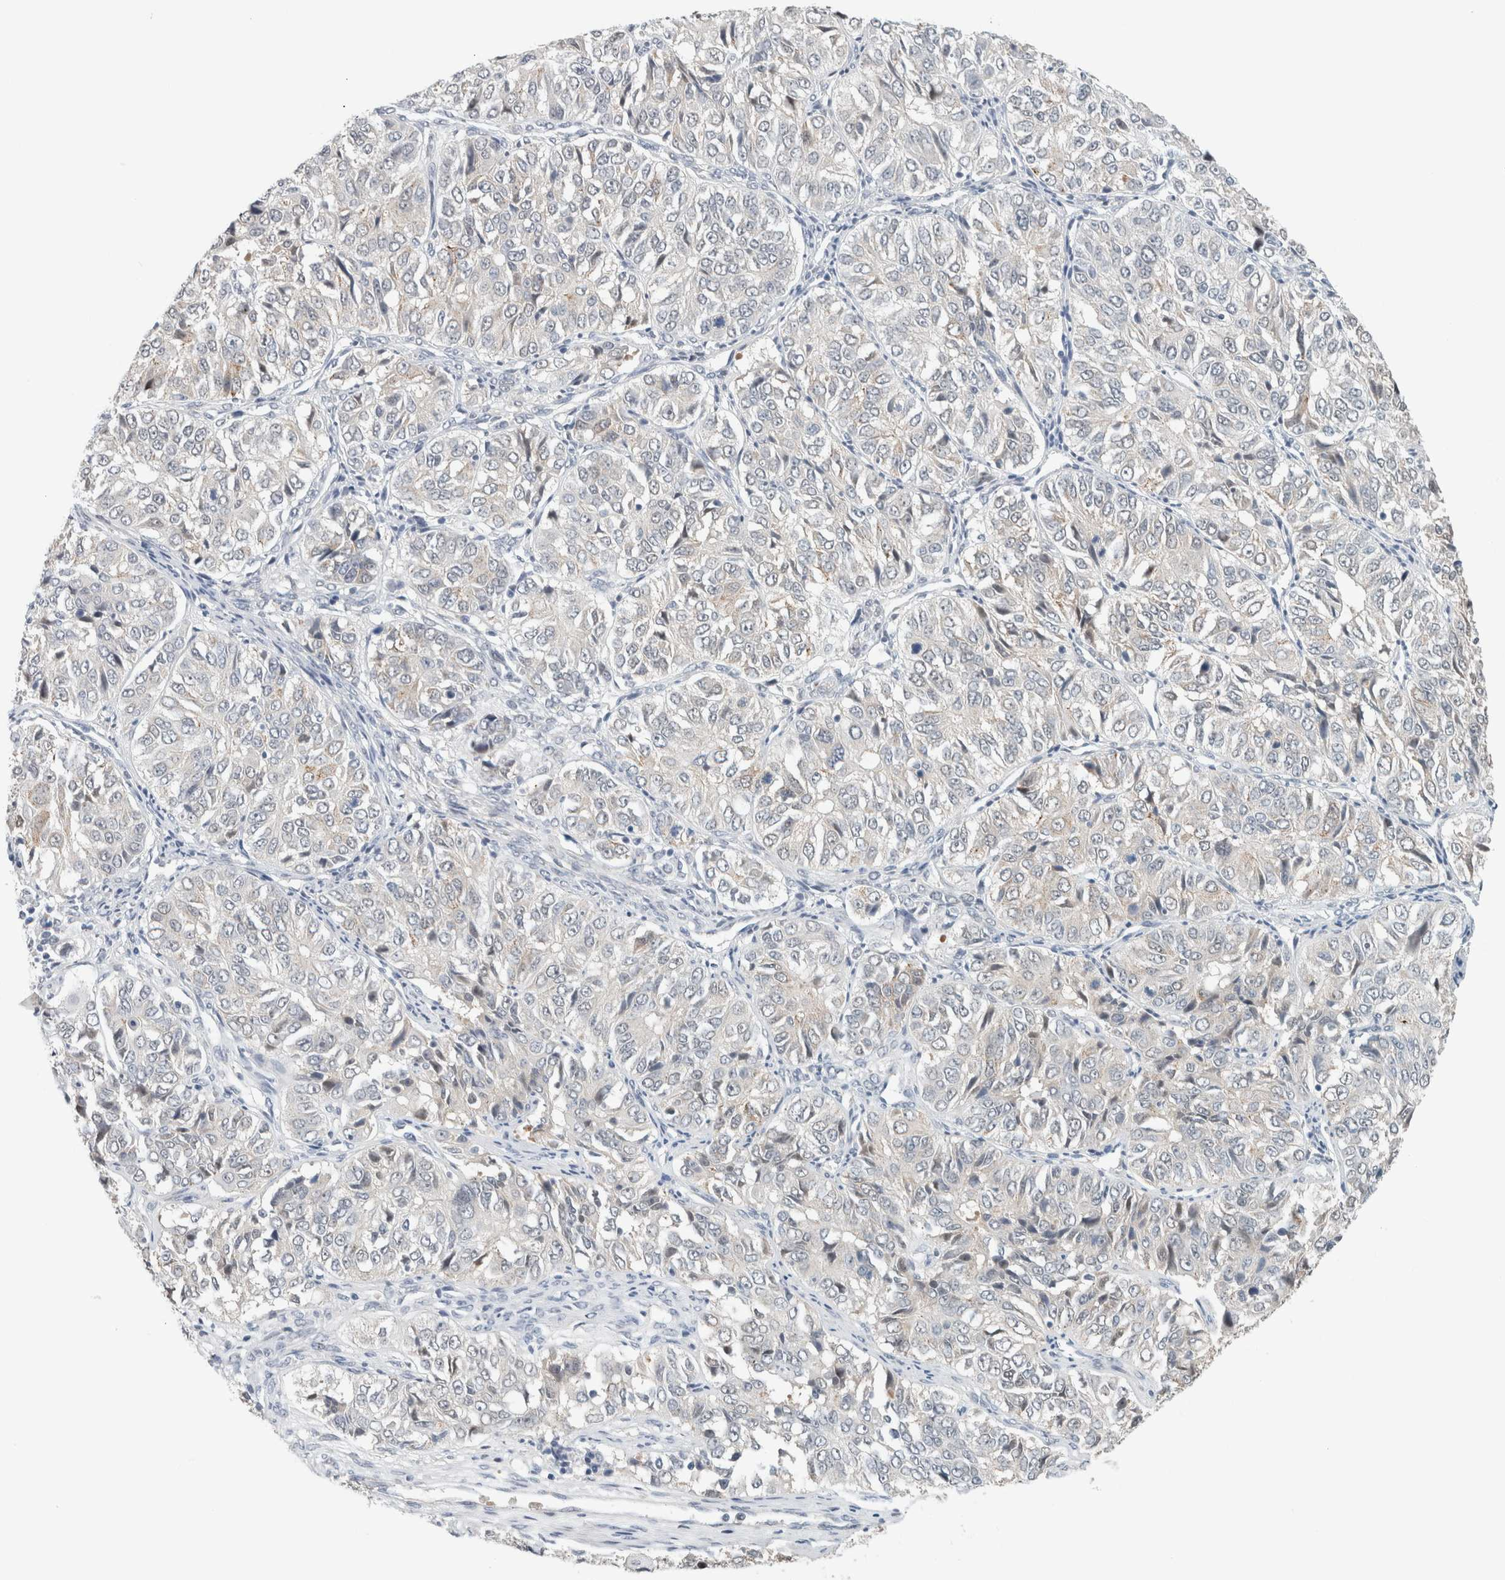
{"staining": {"intensity": "negative", "quantity": "none", "location": "none"}, "tissue": "ovarian cancer", "cell_type": "Tumor cells", "image_type": "cancer", "snomed": [{"axis": "morphology", "description": "Carcinoma, endometroid"}, {"axis": "topography", "description": "Ovary"}], "caption": "Micrograph shows no protein positivity in tumor cells of ovarian cancer tissue.", "gene": "CRAT", "patient": {"sex": "female", "age": 51}}